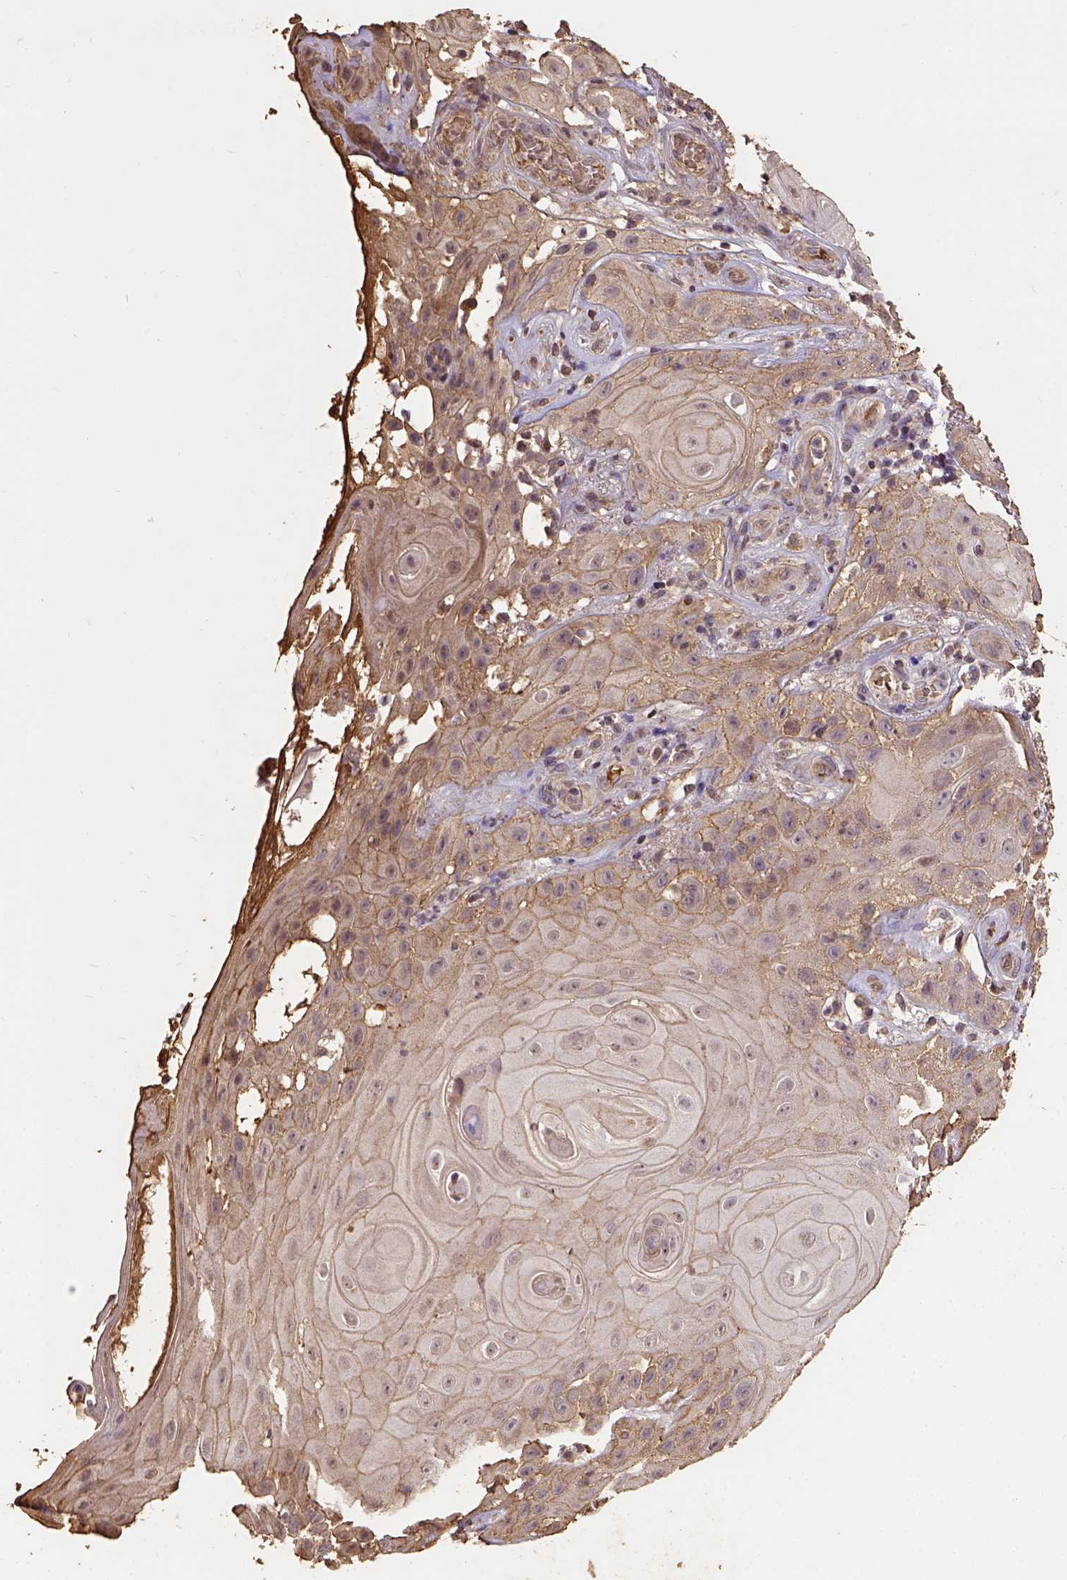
{"staining": {"intensity": "moderate", "quantity": "25%-75%", "location": "cytoplasmic/membranous"}, "tissue": "skin cancer", "cell_type": "Tumor cells", "image_type": "cancer", "snomed": [{"axis": "morphology", "description": "Squamous cell carcinoma, NOS"}, {"axis": "topography", "description": "Skin"}], "caption": "Tumor cells show medium levels of moderate cytoplasmic/membranous staining in about 25%-75% of cells in human skin cancer.", "gene": "ATP1B3", "patient": {"sex": "male", "age": 62}}